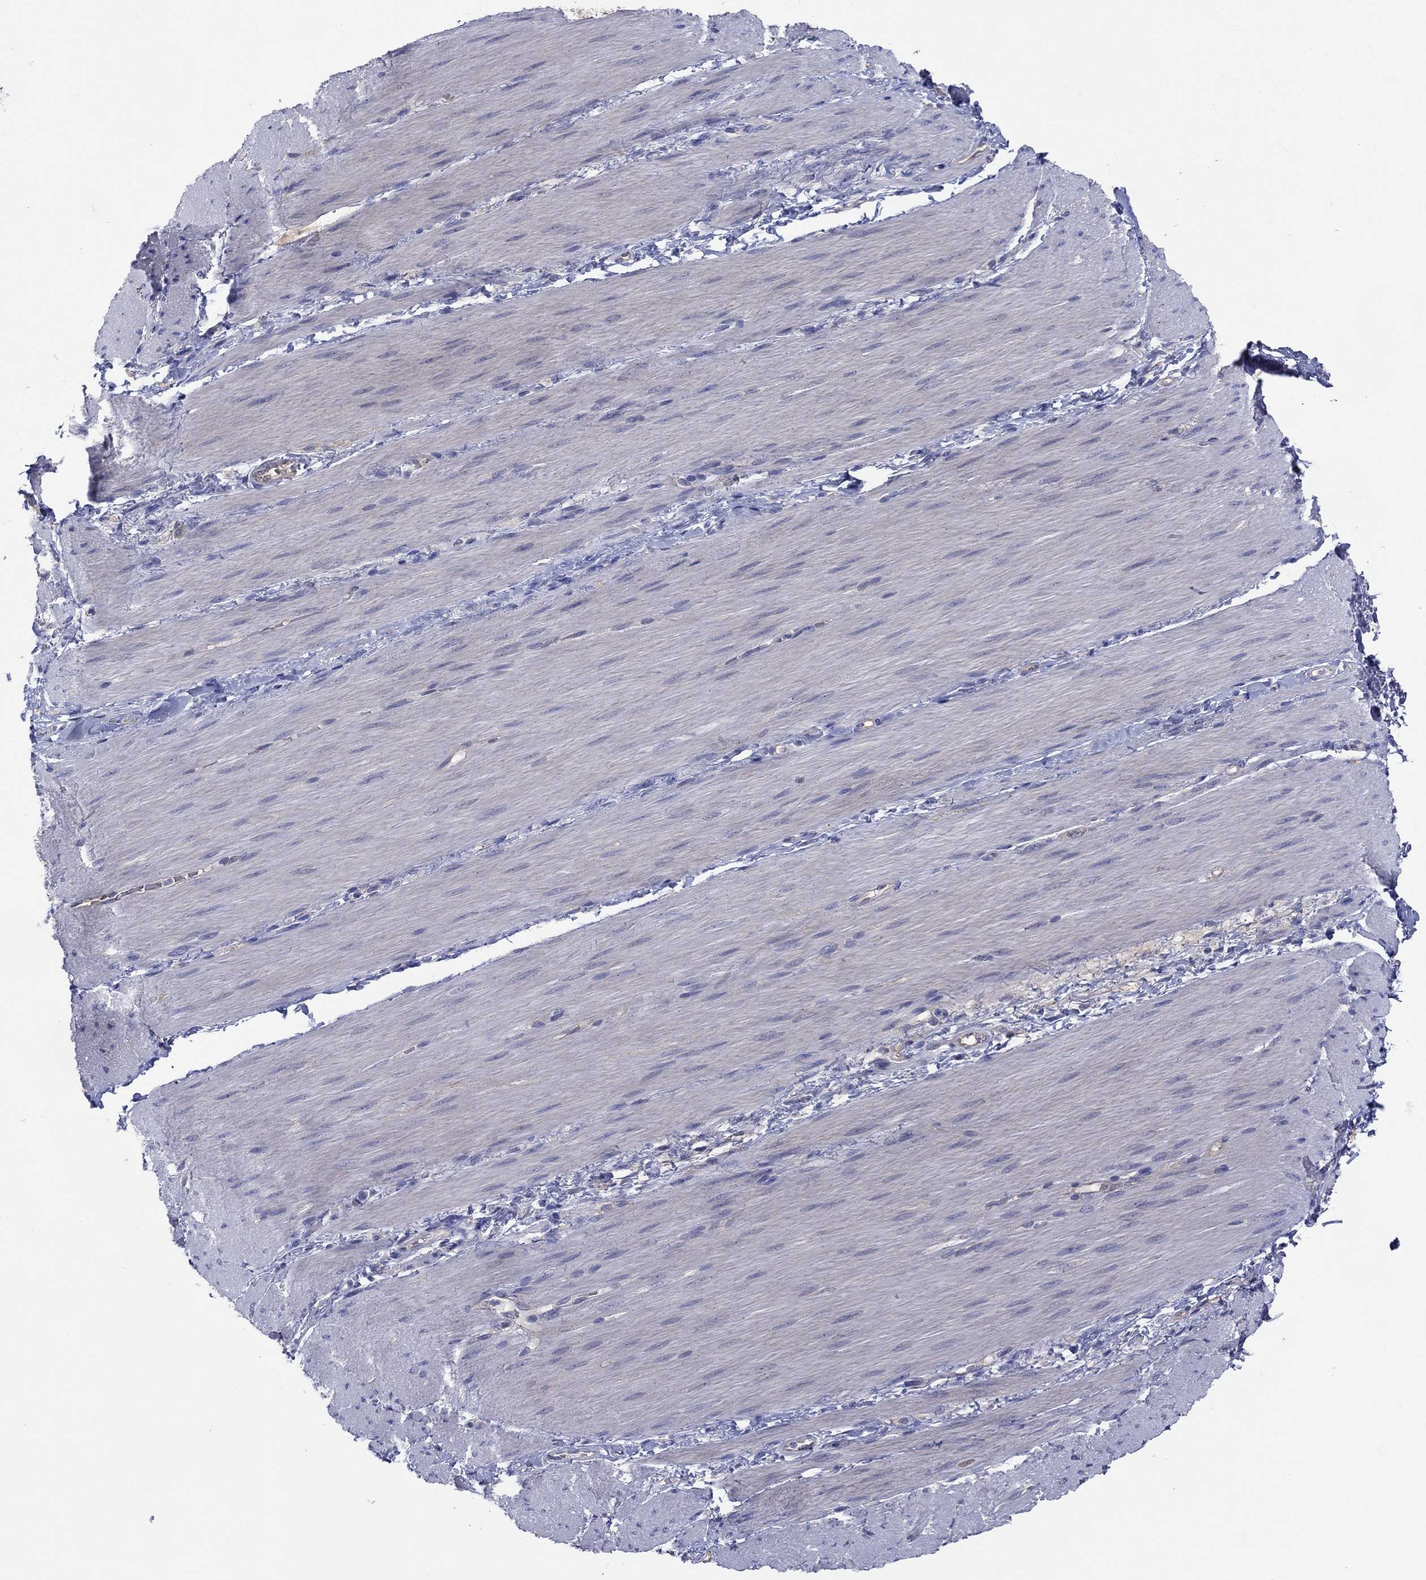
{"staining": {"intensity": "negative", "quantity": "none", "location": "none"}, "tissue": "adipose tissue", "cell_type": "Adipocytes", "image_type": "normal", "snomed": [{"axis": "morphology", "description": "Normal tissue, NOS"}, {"axis": "topography", "description": "Smooth muscle"}, {"axis": "topography", "description": "Duodenum"}, {"axis": "topography", "description": "Peripheral nerve tissue"}], "caption": "Immunohistochemistry (IHC) of normal adipose tissue reveals no staining in adipocytes.", "gene": "PLCL2", "patient": {"sex": "female", "age": 61}}